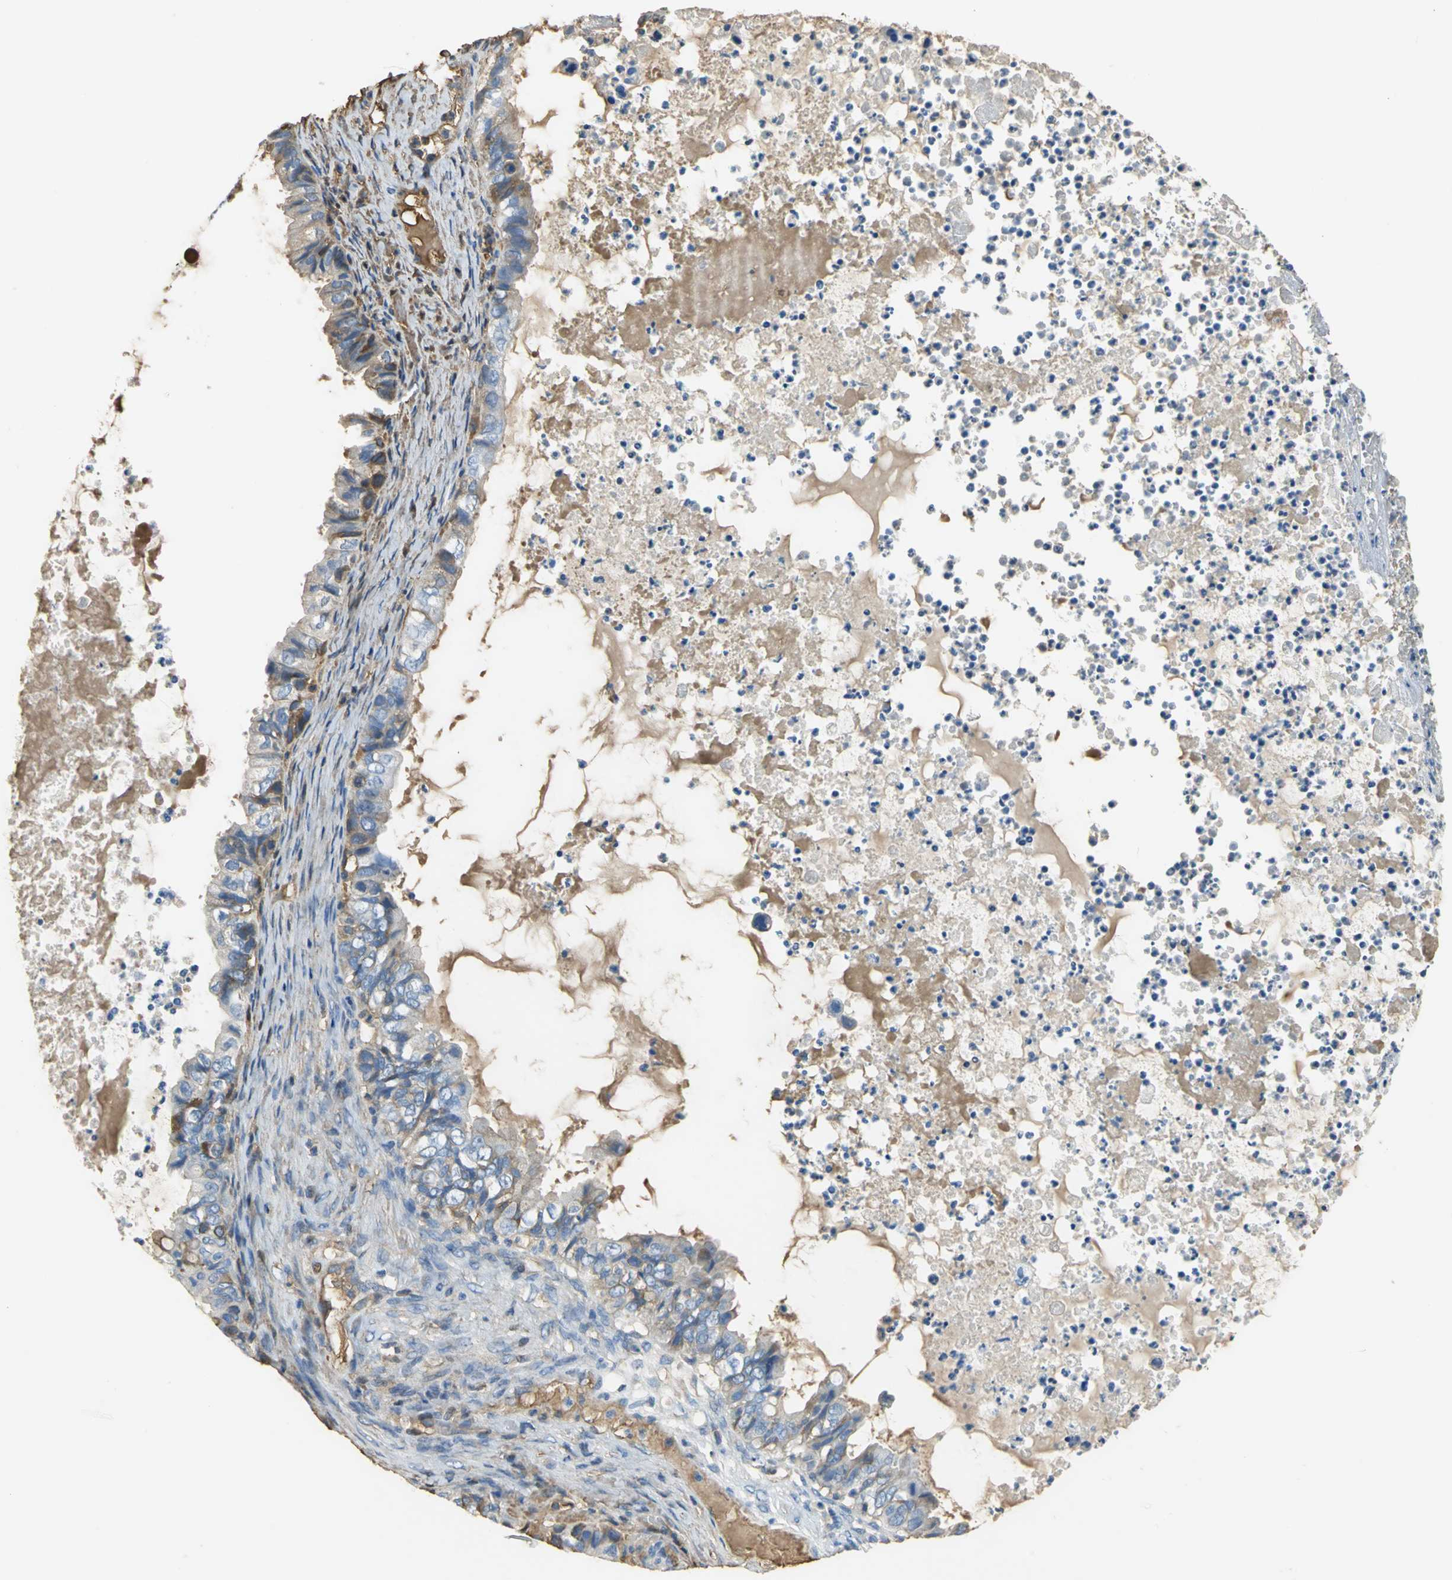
{"staining": {"intensity": "moderate", "quantity": ">75%", "location": "cytoplasmic/membranous"}, "tissue": "ovarian cancer", "cell_type": "Tumor cells", "image_type": "cancer", "snomed": [{"axis": "morphology", "description": "Cystadenocarcinoma, mucinous, NOS"}, {"axis": "topography", "description": "Ovary"}], "caption": "The histopathology image reveals a brown stain indicating the presence of a protein in the cytoplasmic/membranous of tumor cells in mucinous cystadenocarcinoma (ovarian). (DAB IHC, brown staining for protein, blue staining for nuclei).", "gene": "GYG2", "patient": {"sex": "female", "age": 80}}